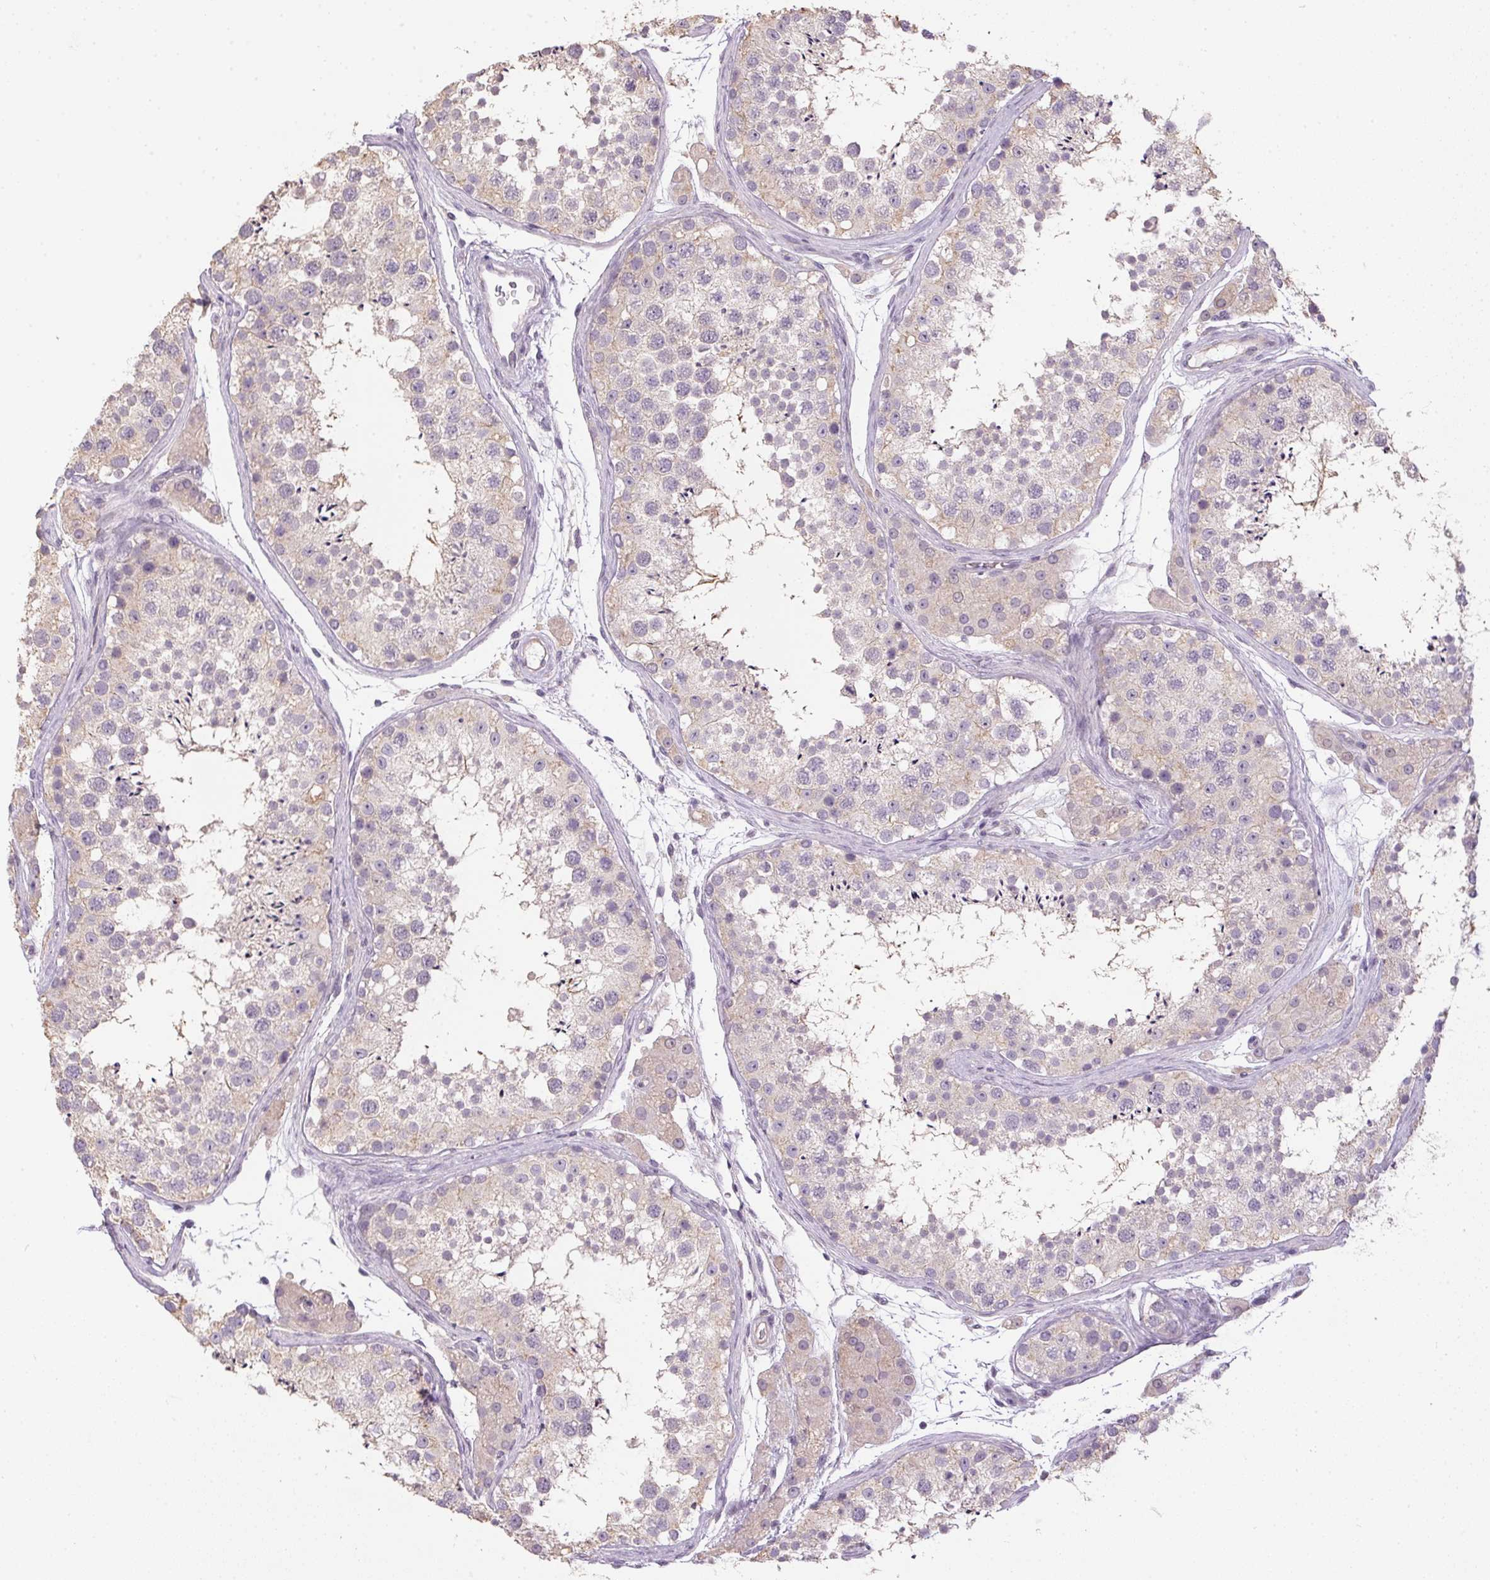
{"staining": {"intensity": "weak", "quantity": "25%-75%", "location": "cytoplasmic/membranous"}, "tissue": "testis", "cell_type": "Cells in seminiferous ducts", "image_type": "normal", "snomed": [{"axis": "morphology", "description": "Normal tissue, NOS"}, {"axis": "topography", "description": "Testis"}], "caption": "A photomicrograph showing weak cytoplasmic/membranous expression in approximately 25%-75% of cells in seminiferous ducts in normal testis, as visualized by brown immunohistochemical staining.", "gene": "SPACA9", "patient": {"sex": "male", "age": 41}}